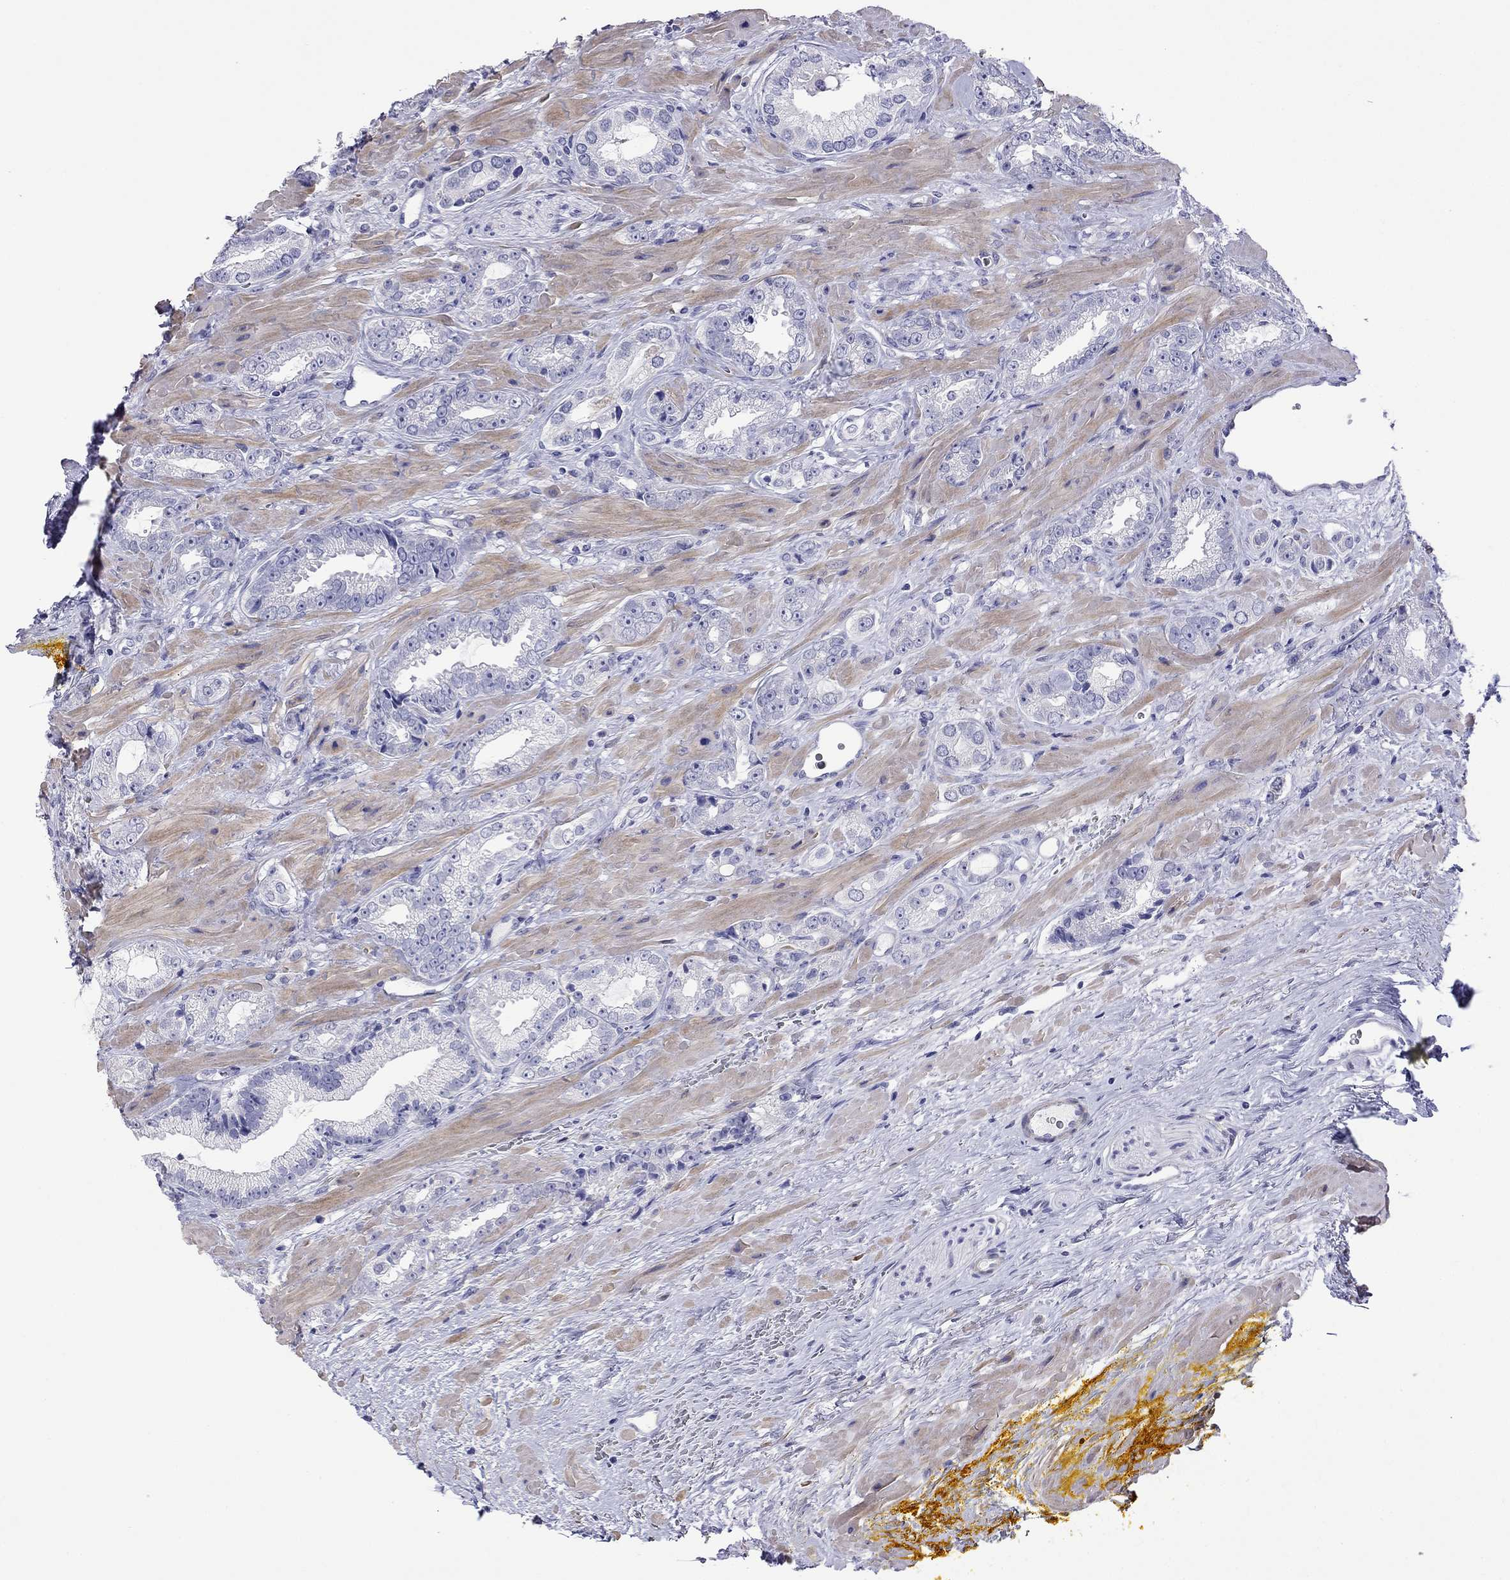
{"staining": {"intensity": "negative", "quantity": "none", "location": "none"}, "tissue": "prostate cancer", "cell_type": "Tumor cells", "image_type": "cancer", "snomed": [{"axis": "morphology", "description": "Adenocarcinoma, NOS"}, {"axis": "topography", "description": "Prostate"}], "caption": "Immunohistochemistry (IHC) photomicrograph of human prostate cancer (adenocarcinoma) stained for a protein (brown), which exhibits no positivity in tumor cells.", "gene": "KIAA2012", "patient": {"sex": "male", "age": 67}}